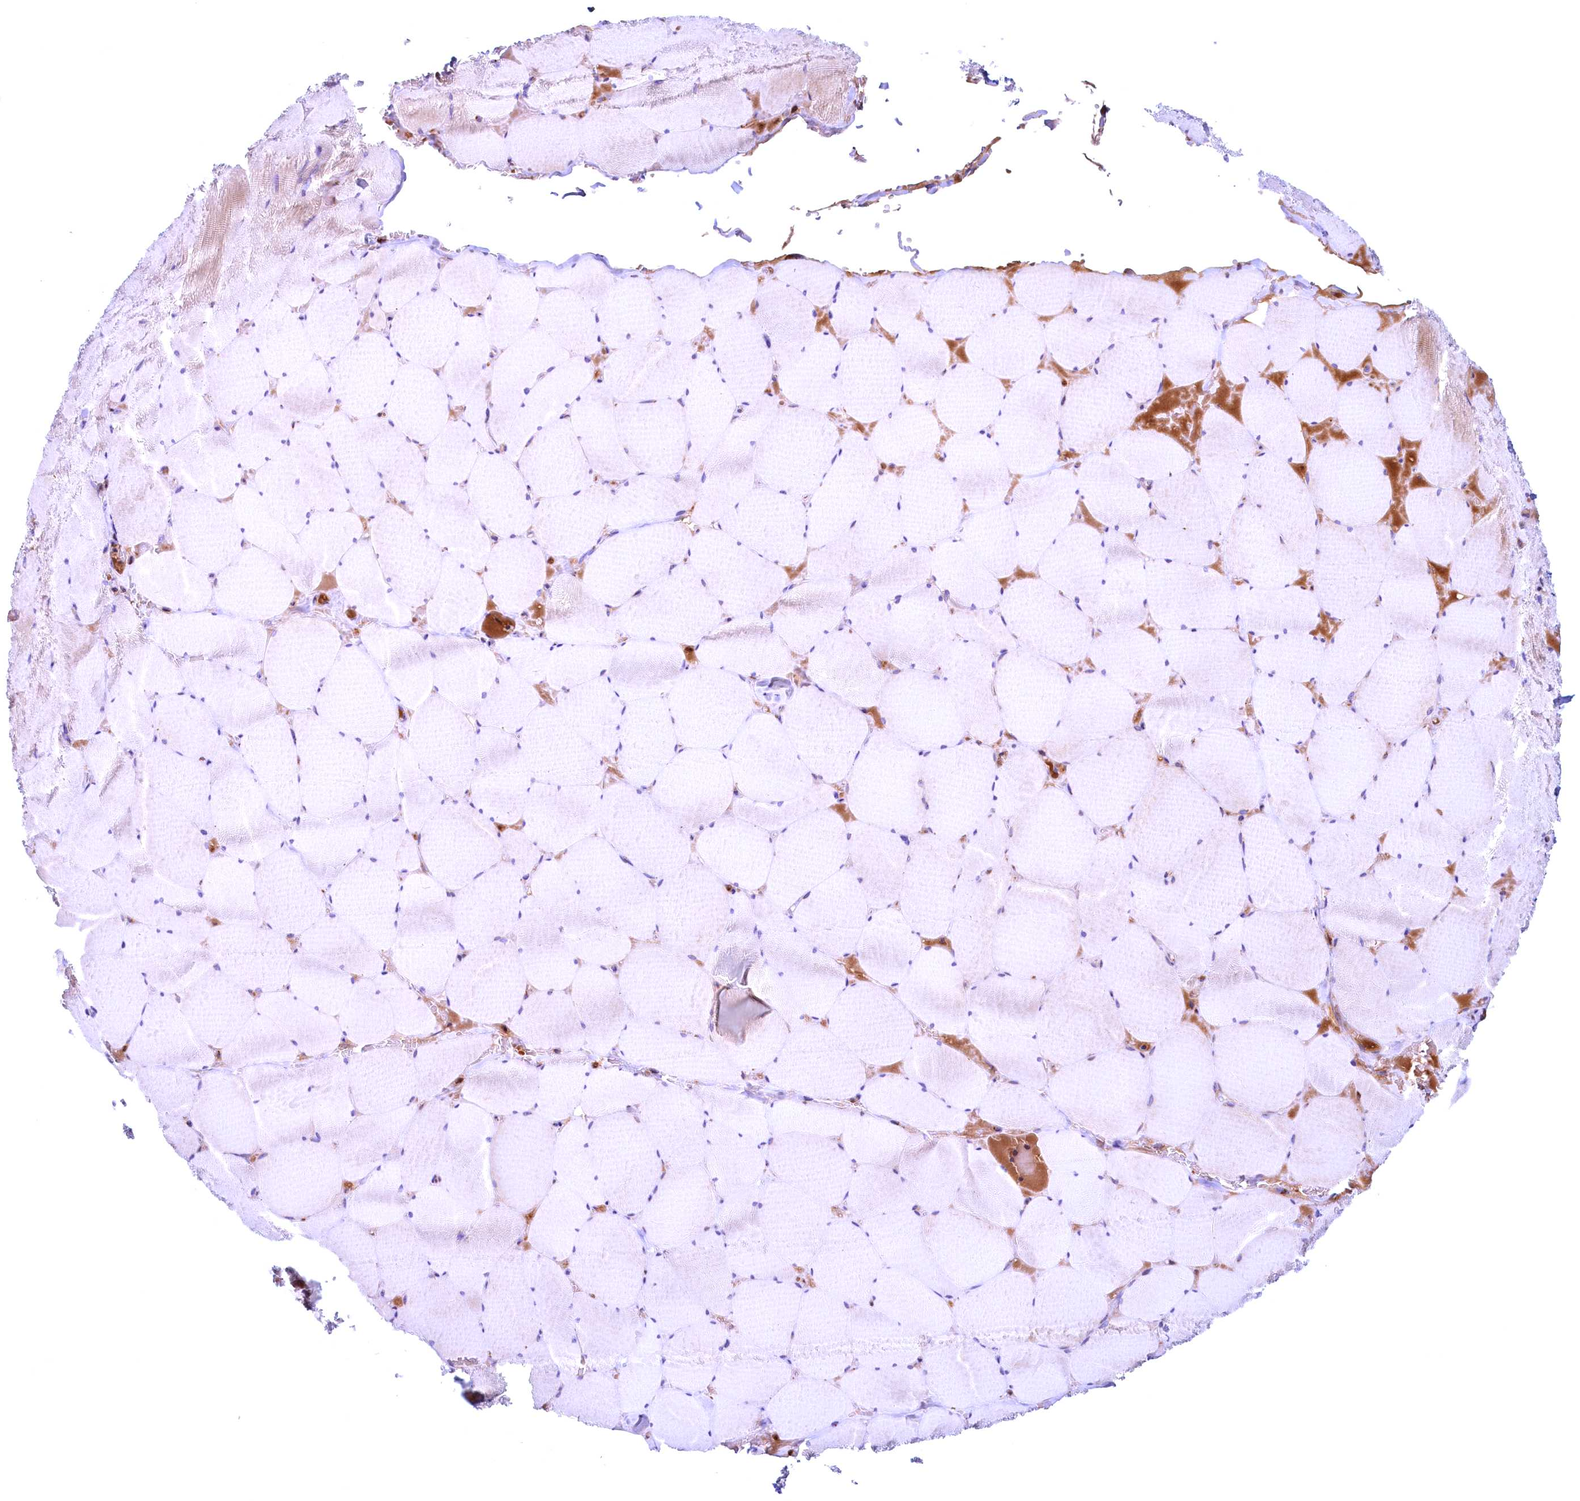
{"staining": {"intensity": "moderate", "quantity": "<25%", "location": "cytoplasmic/membranous"}, "tissue": "skeletal muscle", "cell_type": "Myocytes", "image_type": "normal", "snomed": [{"axis": "morphology", "description": "Normal tissue, NOS"}, {"axis": "topography", "description": "Skeletal muscle"}, {"axis": "topography", "description": "Head-Neck"}], "caption": "Immunohistochemistry (IHC) micrograph of benign skeletal muscle stained for a protein (brown), which shows low levels of moderate cytoplasmic/membranous expression in about <25% of myocytes.", "gene": "BLVRB", "patient": {"sex": "male", "age": 66}}